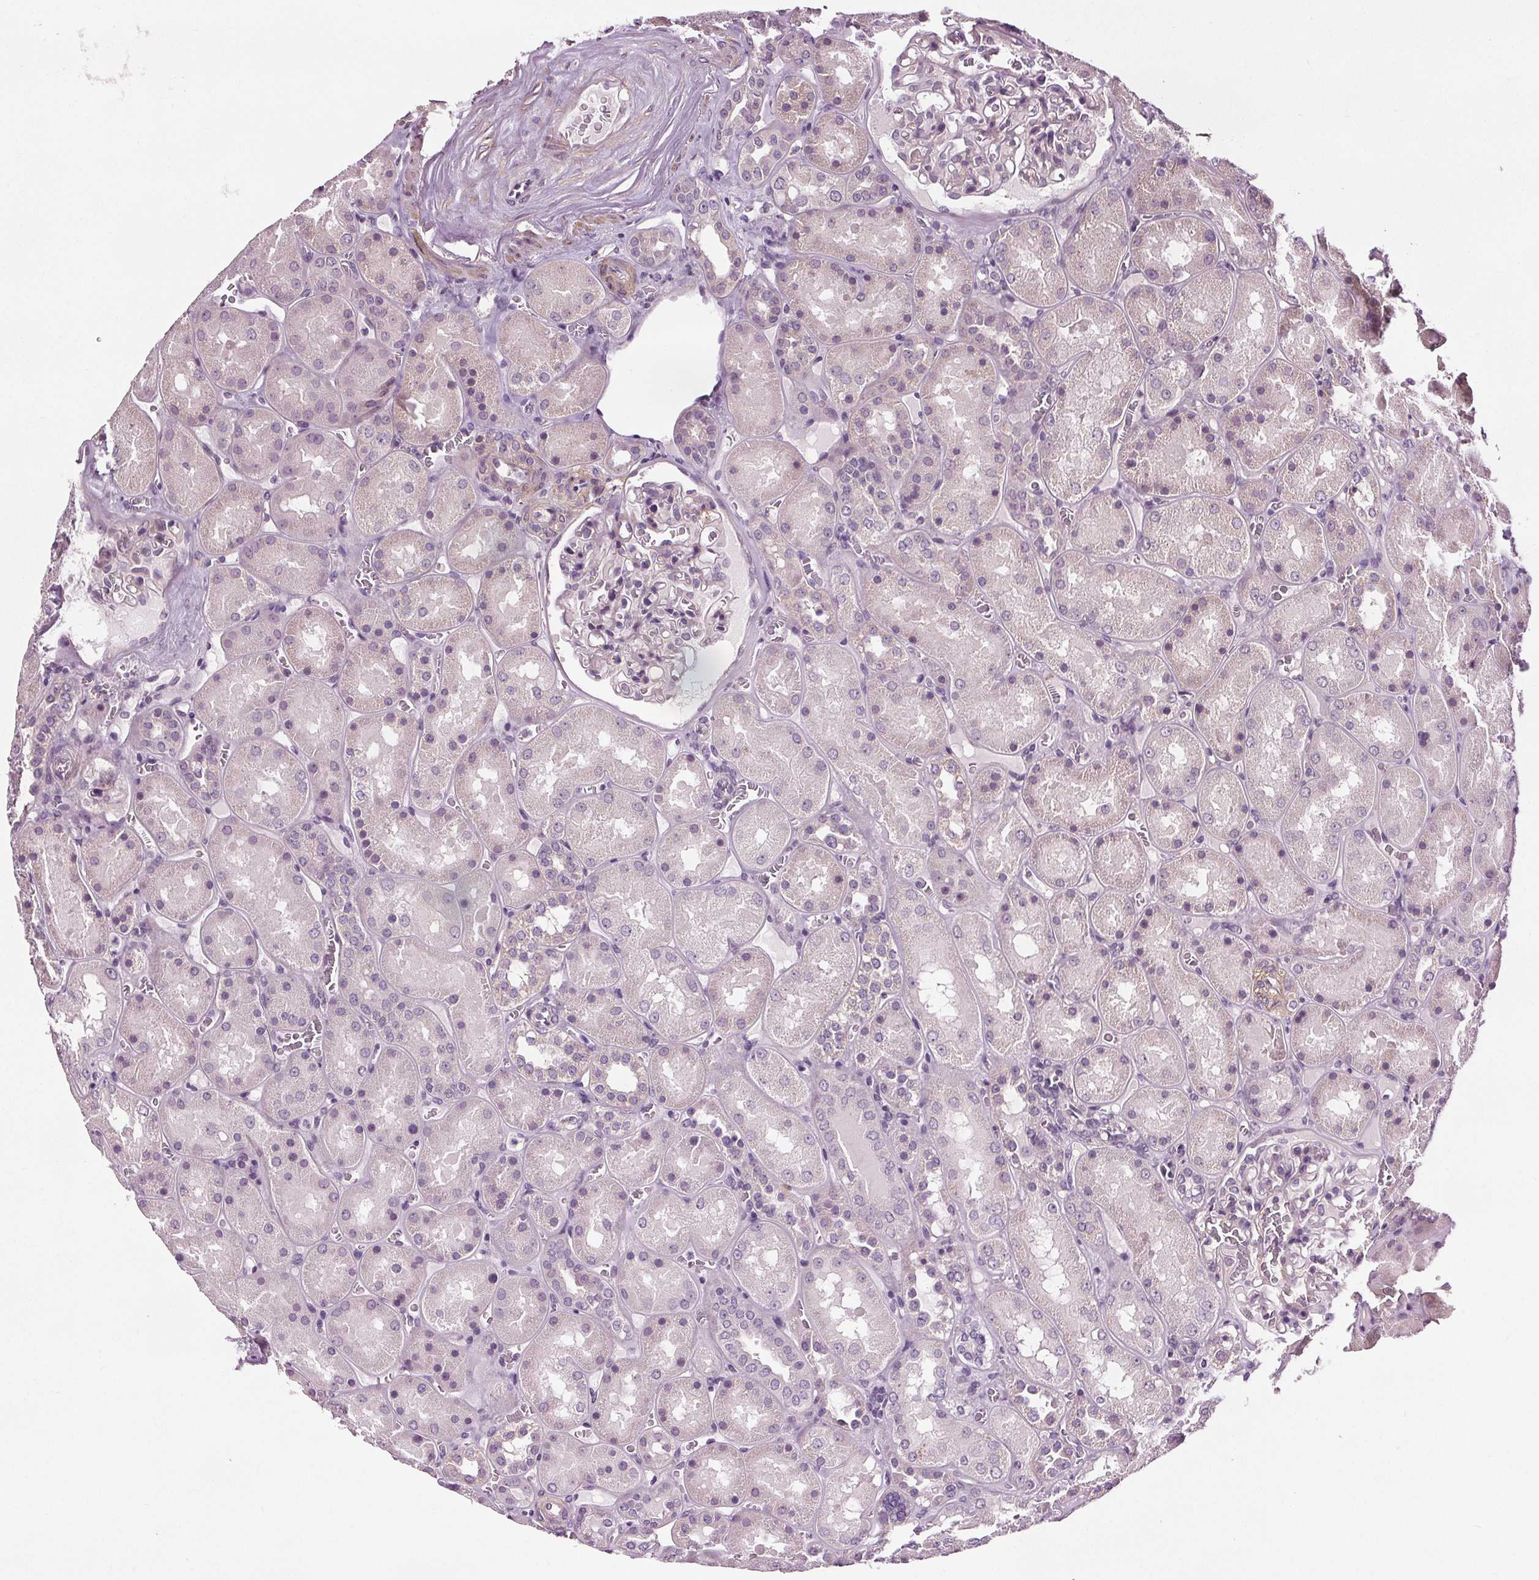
{"staining": {"intensity": "negative", "quantity": "none", "location": "none"}, "tissue": "kidney", "cell_type": "Cells in glomeruli", "image_type": "normal", "snomed": [{"axis": "morphology", "description": "Normal tissue, NOS"}, {"axis": "topography", "description": "Kidney"}], "caption": "The photomicrograph reveals no staining of cells in glomeruli in normal kidney. (DAB (3,3'-diaminobenzidine) immunohistochemistry (IHC) visualized using brightfield microscopy, high magnification).", "gene": "RASA1", "patient": {"sex": "male", "age": 73}}